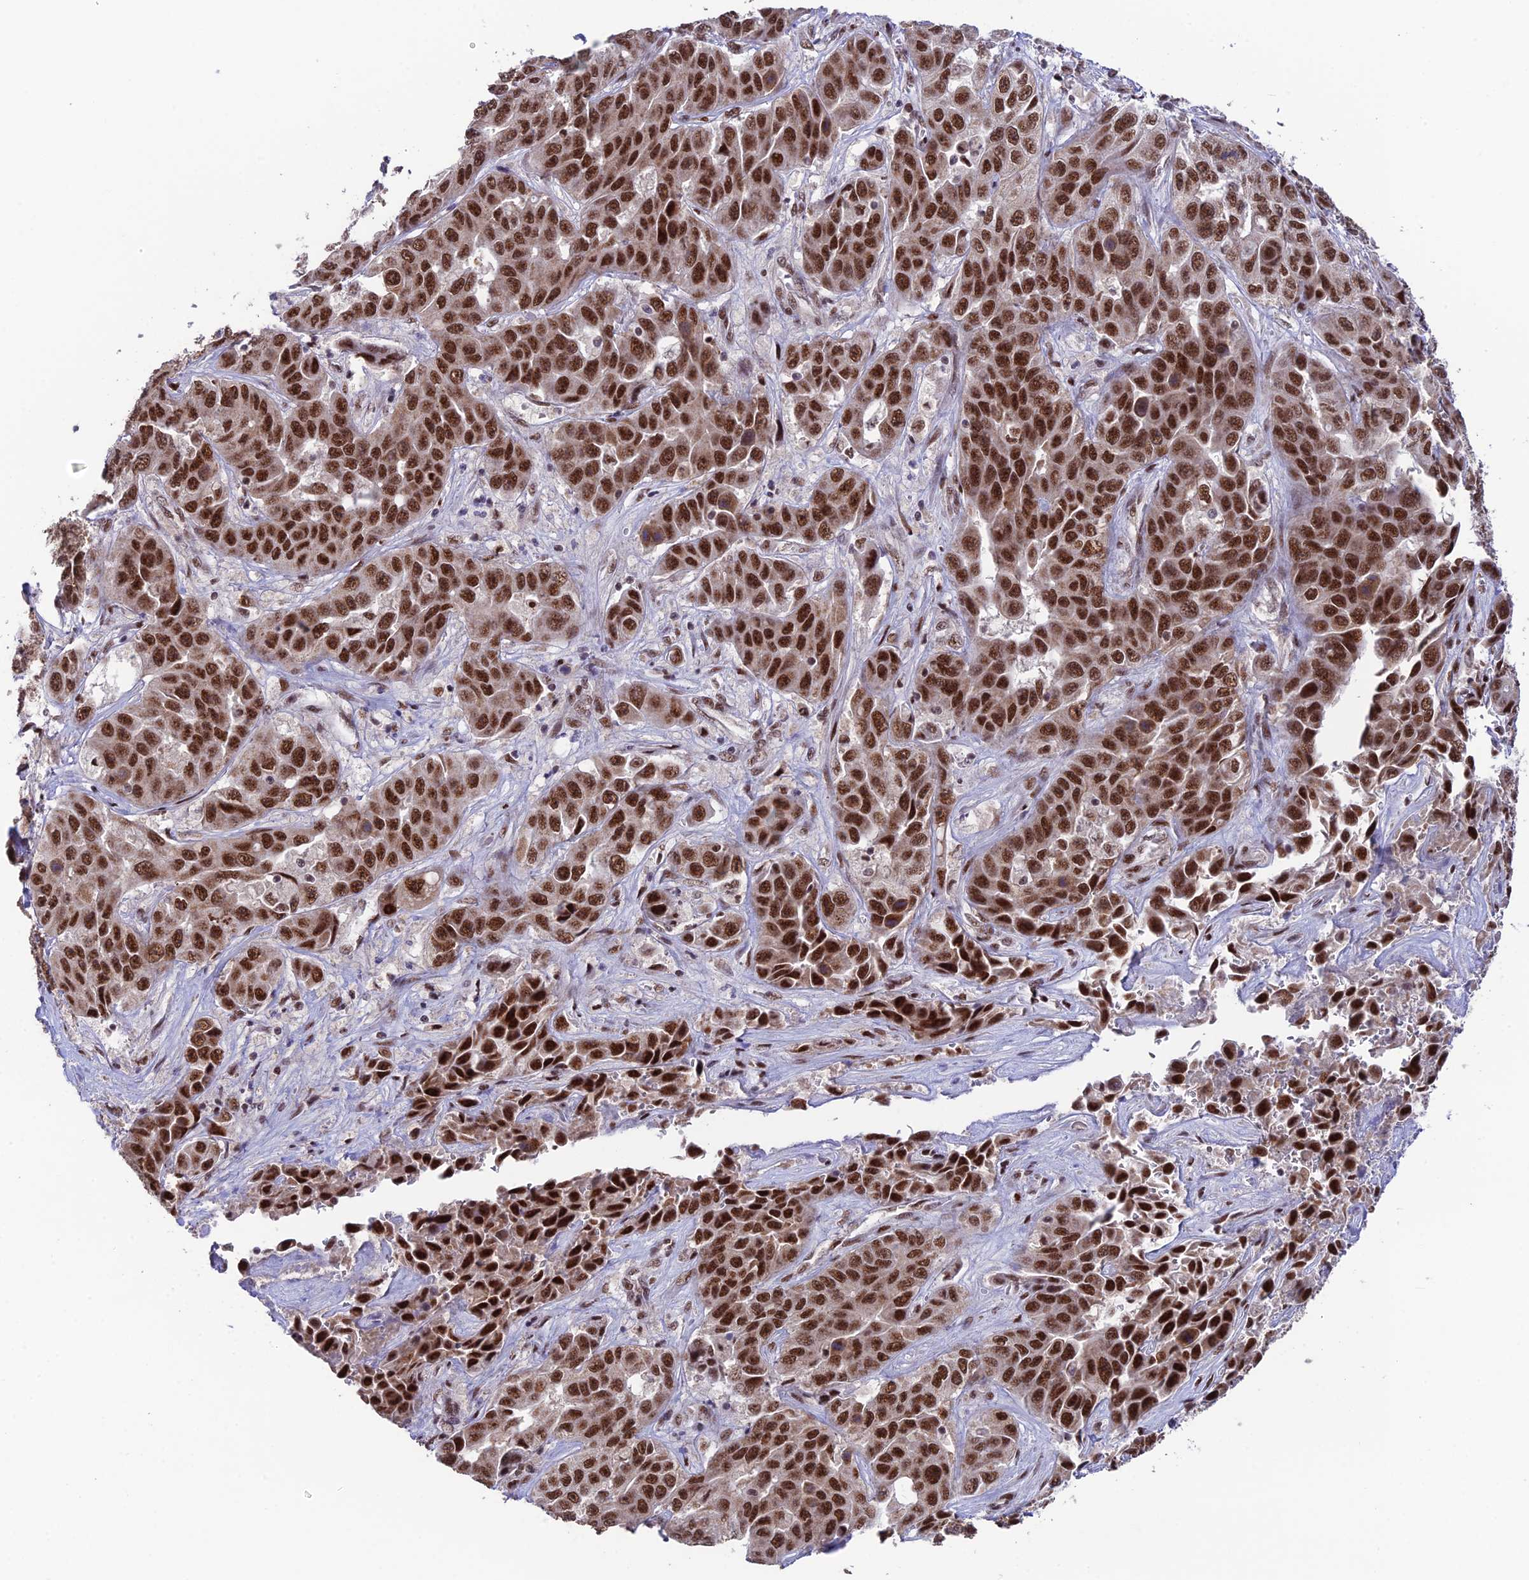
{"staining": {"intensity": "strong", "quantity": ">75%", "location": "nuclear"}, "tissue": "liver cancer", "cell_type": "Tumor cells", "image_type": "cancer", "snomed": [{"axis": "morphology", "description": "Cholangiocarcinoma"}, {"axis": "topography", "description": "Liver"}], "caption": "The histopathology image demonstrates a brown stain indicating the presence of a protein in the nuclear of tumor cells in liver cancer.", "gene": "THOC7", "patient": {"sex": "female", "age": 52}}